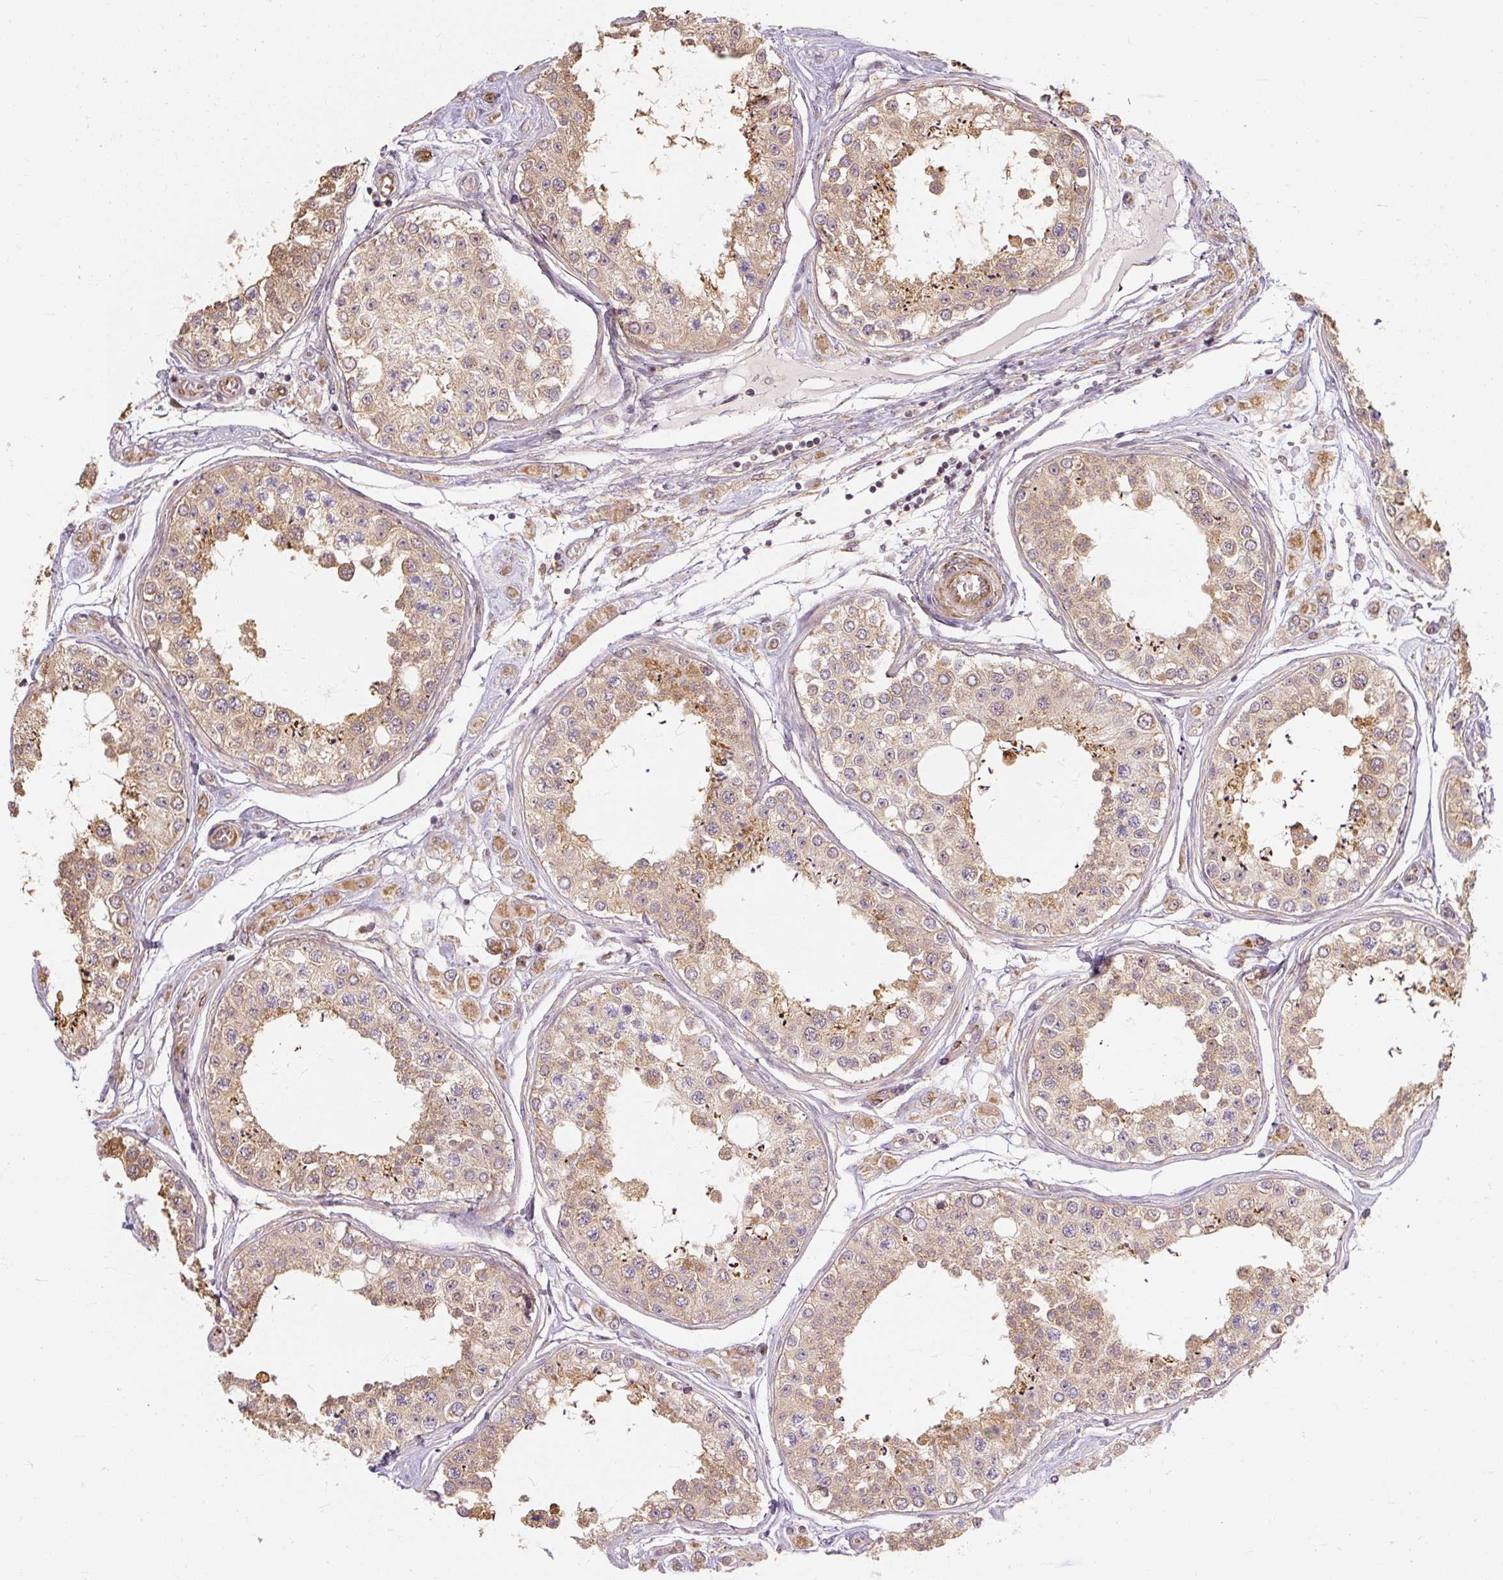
{"staining": {"intensity": "moderate", "quantity": ">75%", "location": "cytoplasmic/membranous"}, "tissue": "testis", "cell_type": "Cells in seminiferous ducts", "image_type": "normal", "snomed": [{"axis": "morphology", "description": "Normal tissue, NOS"}, {"axis": "topography", "description": "Testis"}], "caption": "Unremarkable testis shows moderate cytoplasmic/membranous positivity in about >75% of cells in seminiferous ducts.", "gene": "RB1CC1", "patient": {"sex": "male", "age": 25}}